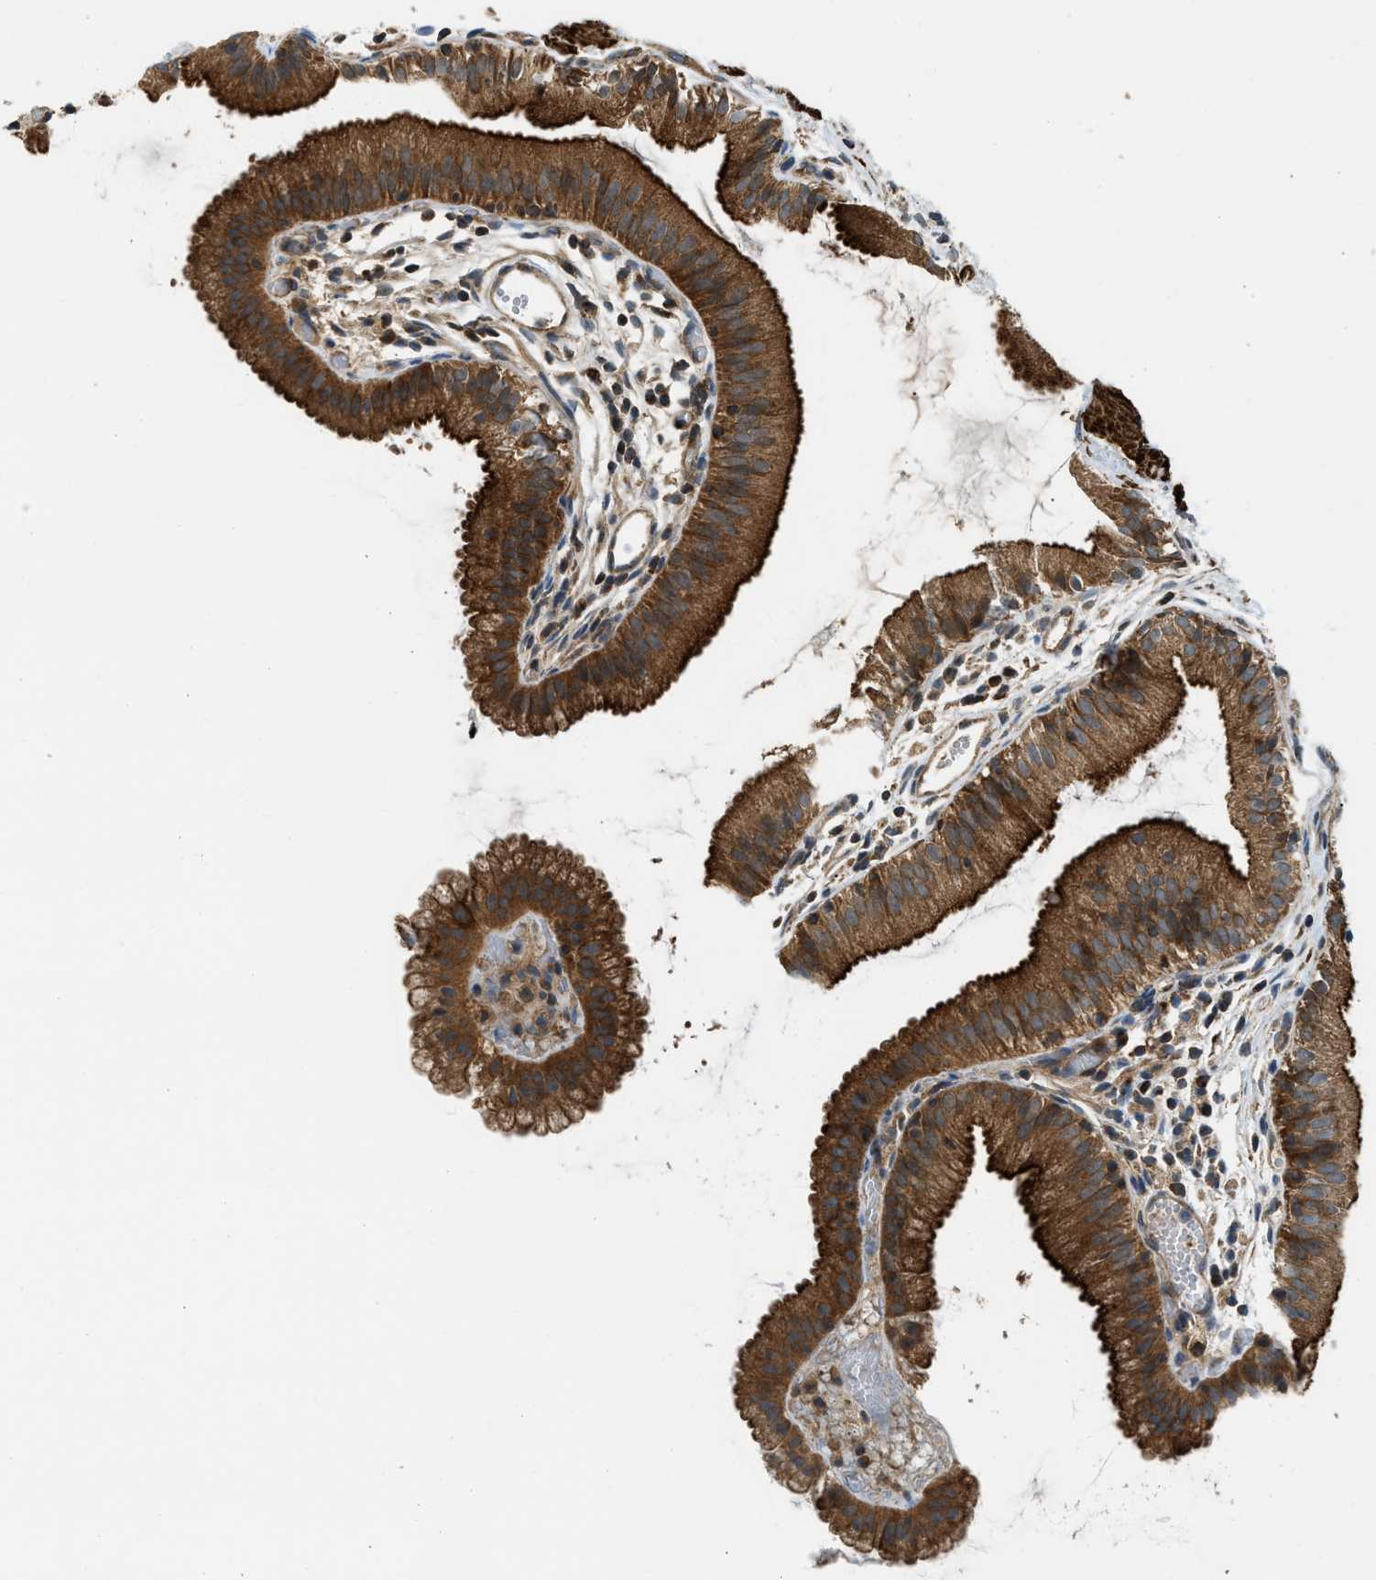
{"staining": {"intensity": "strong", "quantity": ">75%", "location": "cytoplasmic/membranous"}, "tissue": "gallbladder", "cell_type": "Glandular cells", "image_type": "normal", "snomed": [{"axis": "morphology", "description": "Normal tissue, NOS"}, {"axis": "topography", "description": "Gallbladder"}], "caption": "Immunohistochemical staining of benign human gallbladder exhibits >75% levels of strong cytoplasmic/membranous protein expression in about >75% of glandular cells.", "gene": "SESN2", "patient": {"sex": "female", "age": 26}}